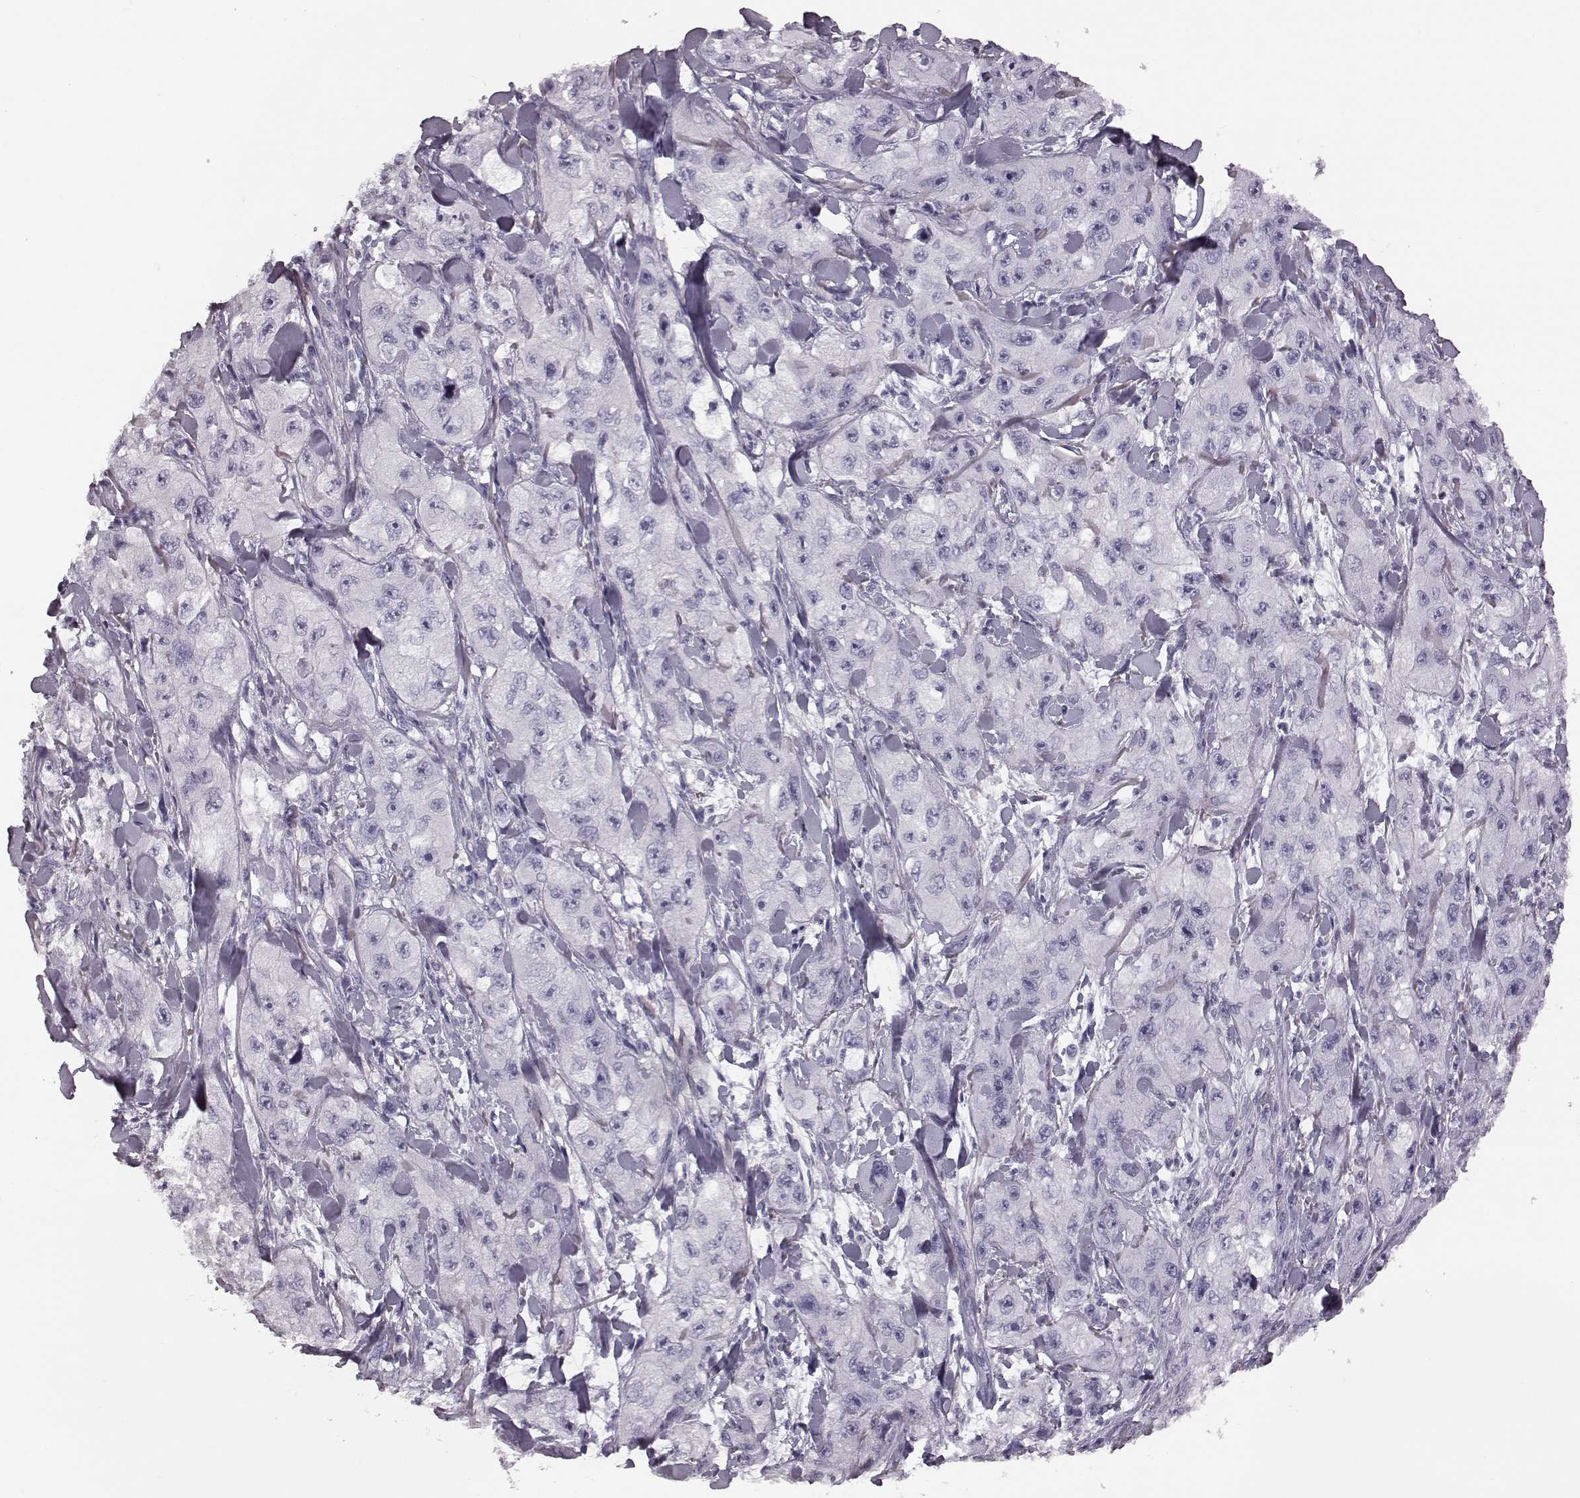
{"staining": {"intensity": "negative", "quantity": "none", "location": "none"}, "tissue": "skin cancer", "cell_type": "Tumor cells", "image_type": "cancer", "snomed": [{"axis": "morphology", "description": "Squamous cell carcinoma, NOS"}, {"axis": "topography", "description": "Skin"}, {"axis": "topography", "description": "Subcutis"}], "caption": "Immunohistochemical staining of human skin cancer (squamous cell carcinoma) displays no significant positivity in tumor cells.", "gene": "ZNF433", "patient": {"sex": "male", "age": 73}}